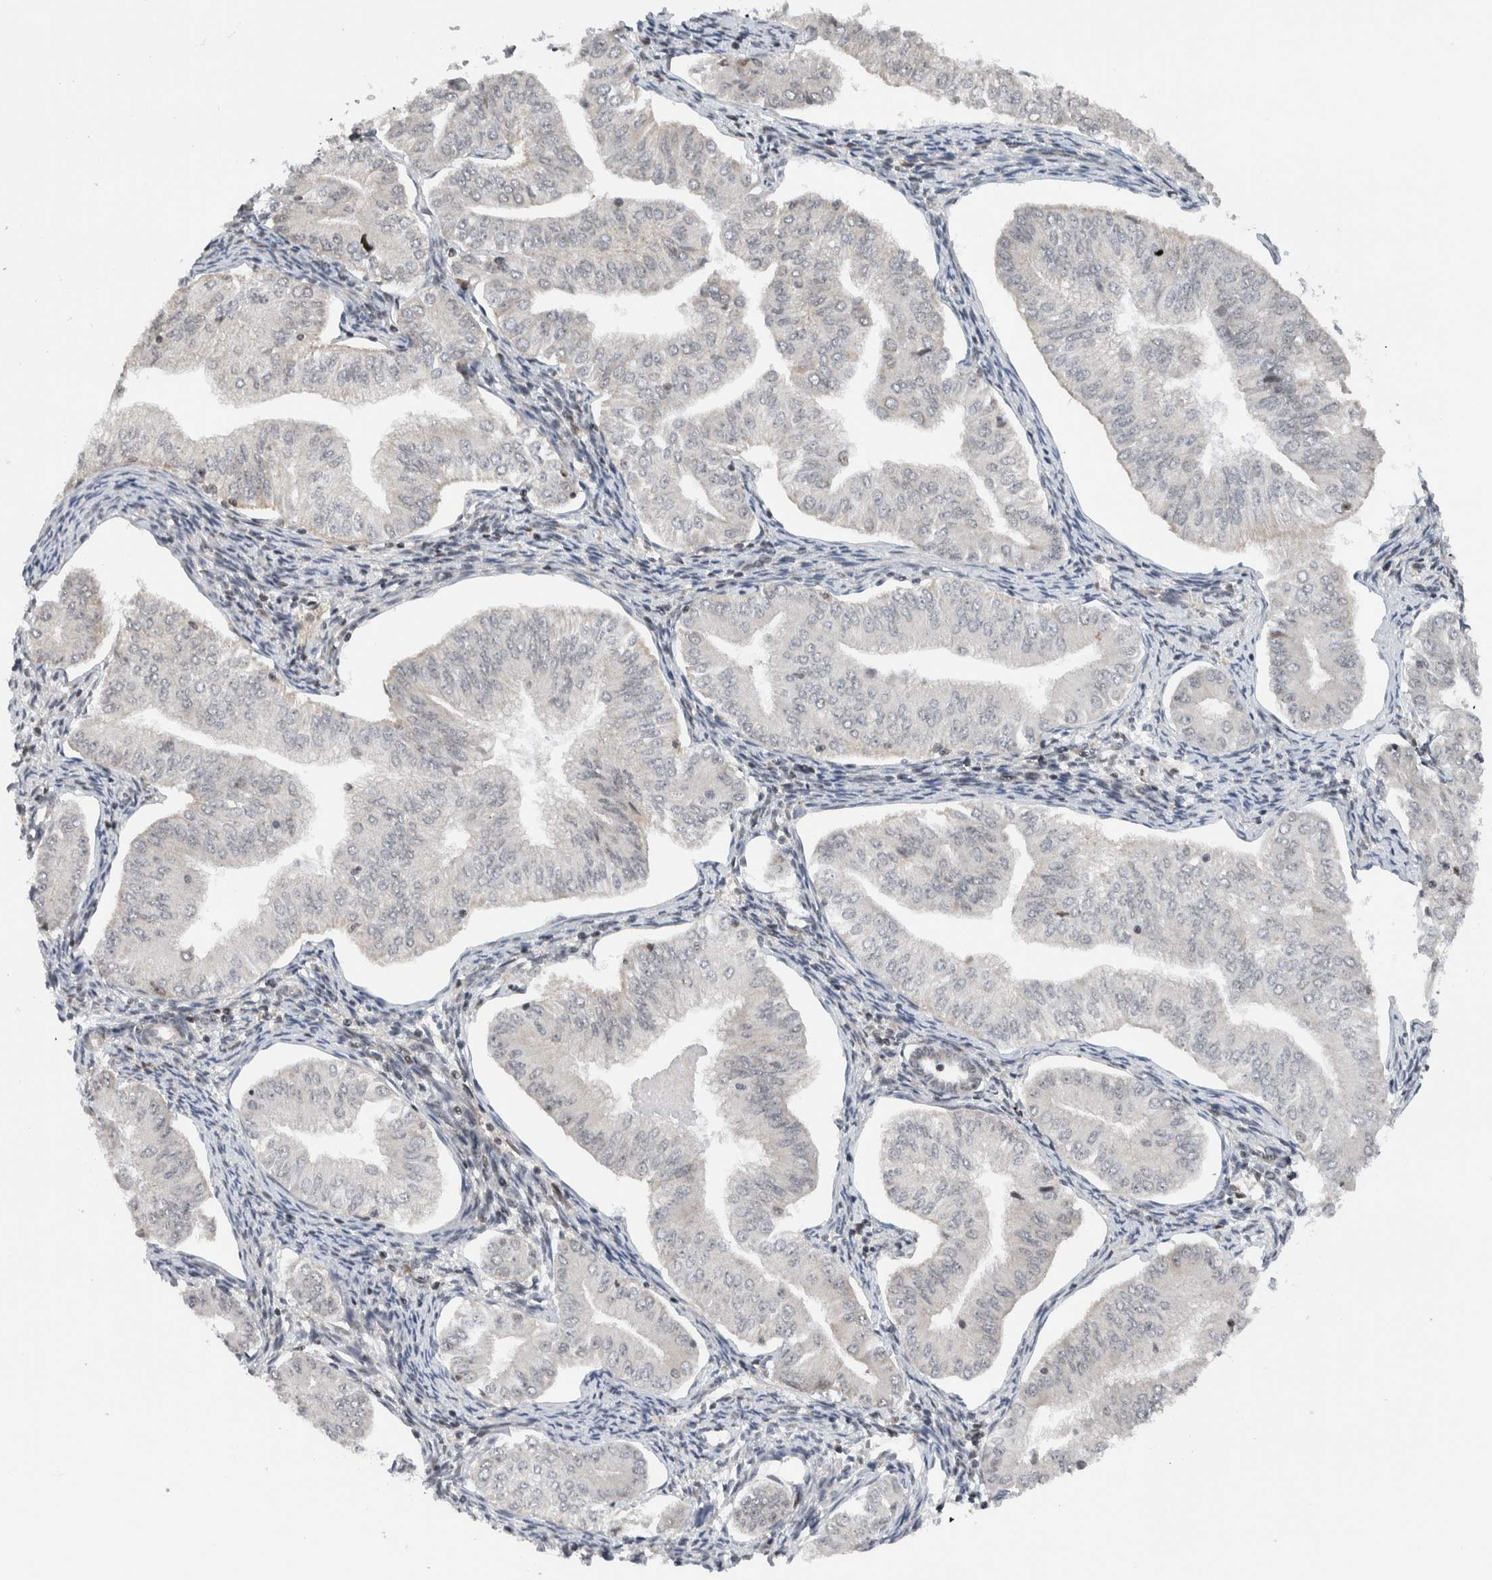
{"staining": {"intensity": "negative", "quantity": "none", "location": "none"}, "tissue": "endometrial cancer", "cell_type": "Tumor cells", "image_type": "cancer", "snomed": [{"axis": "morphology", "description": "Normal tissue, NOS"}, {"axis": "morphology", "description": "Adenocarcinoma, NOS"}, {"axis": "topography", "description": "Endometrium"}], "caption": "This photomicrograph is of endometrial adenocarcinoma stained with immunohistochemistry (IHC) to label a protein in brown with the nuclei are counter-stained blue. There is no positivity in tumor cells.", "gene": "NPLOC4", "patient": {"sex": "female", "age": 53}}